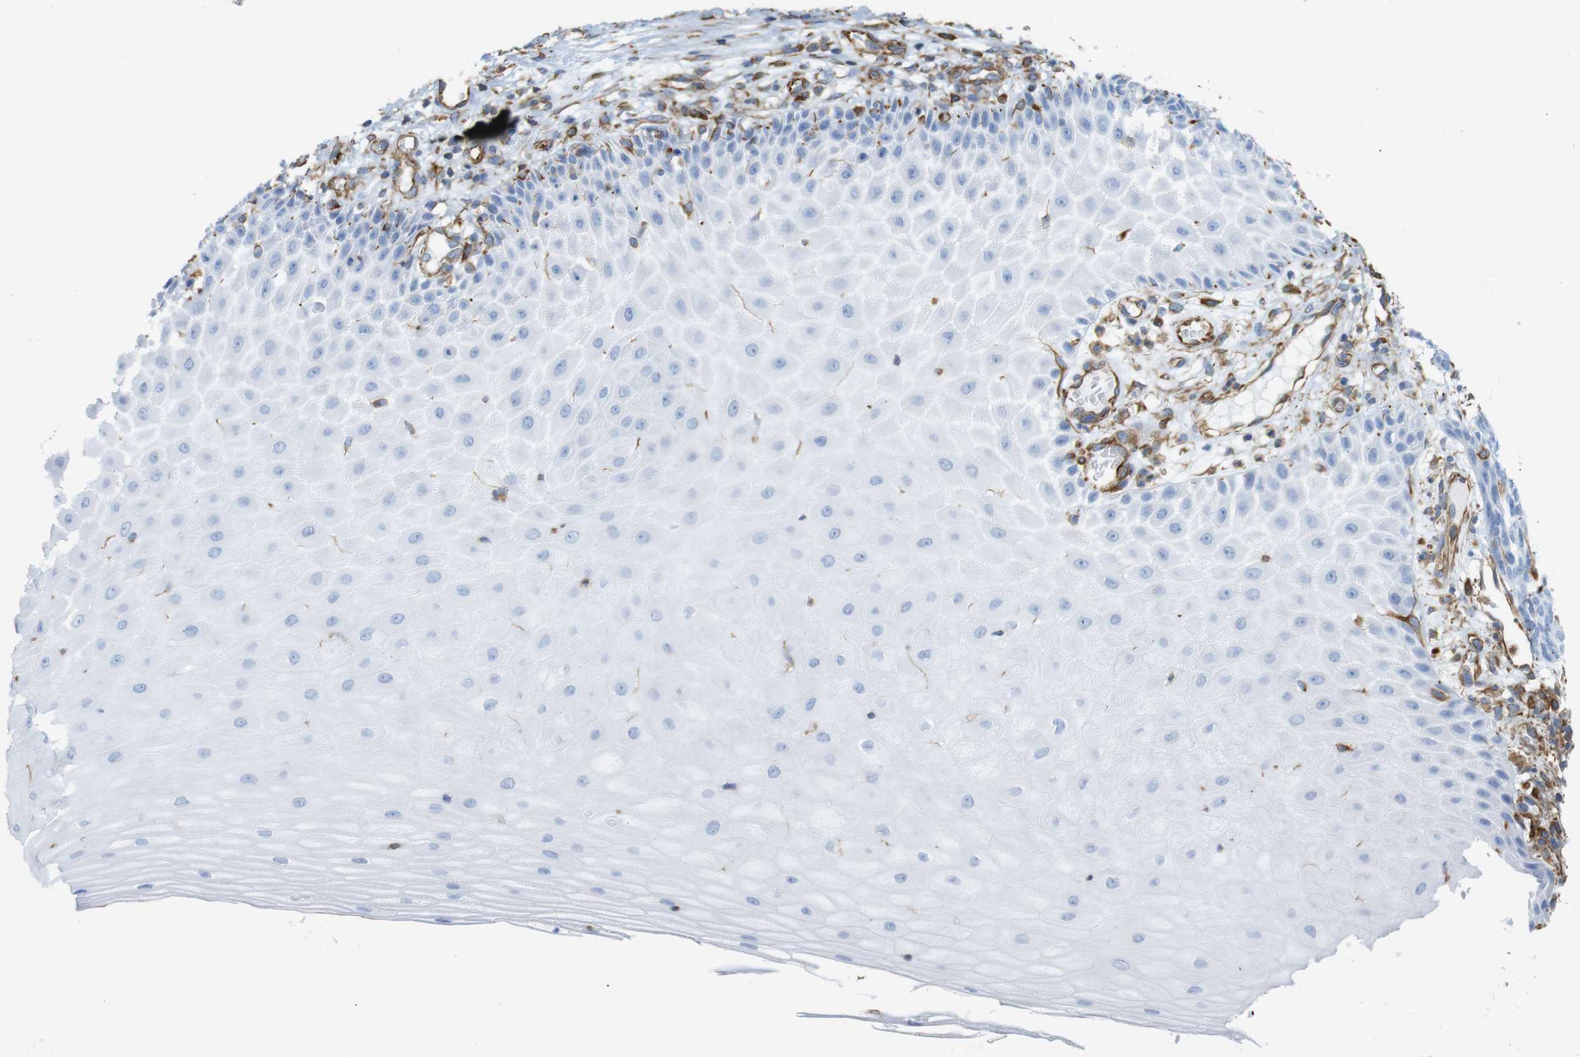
{"staining": {"intensity": "negative", "quantity": "none", "location": "none"}, "tissue": "skin cancer", "cell_type": "Tumor cells", "image_type": "cancer", "snomed": [{"axis": "morphology", "description": "Basal cell carcinoma"}, {"axis": "topography", "description": "Skin"}], "caption": "Immunohistochemistry image of neoplastic tissue: human skin cancer stained with DAB (3,3'-diaminobenzidine) exhibits no significant protein positivity in tumor cells.", "gene": "MS4A10", "patient": {"sex": "female", "age": 59}}